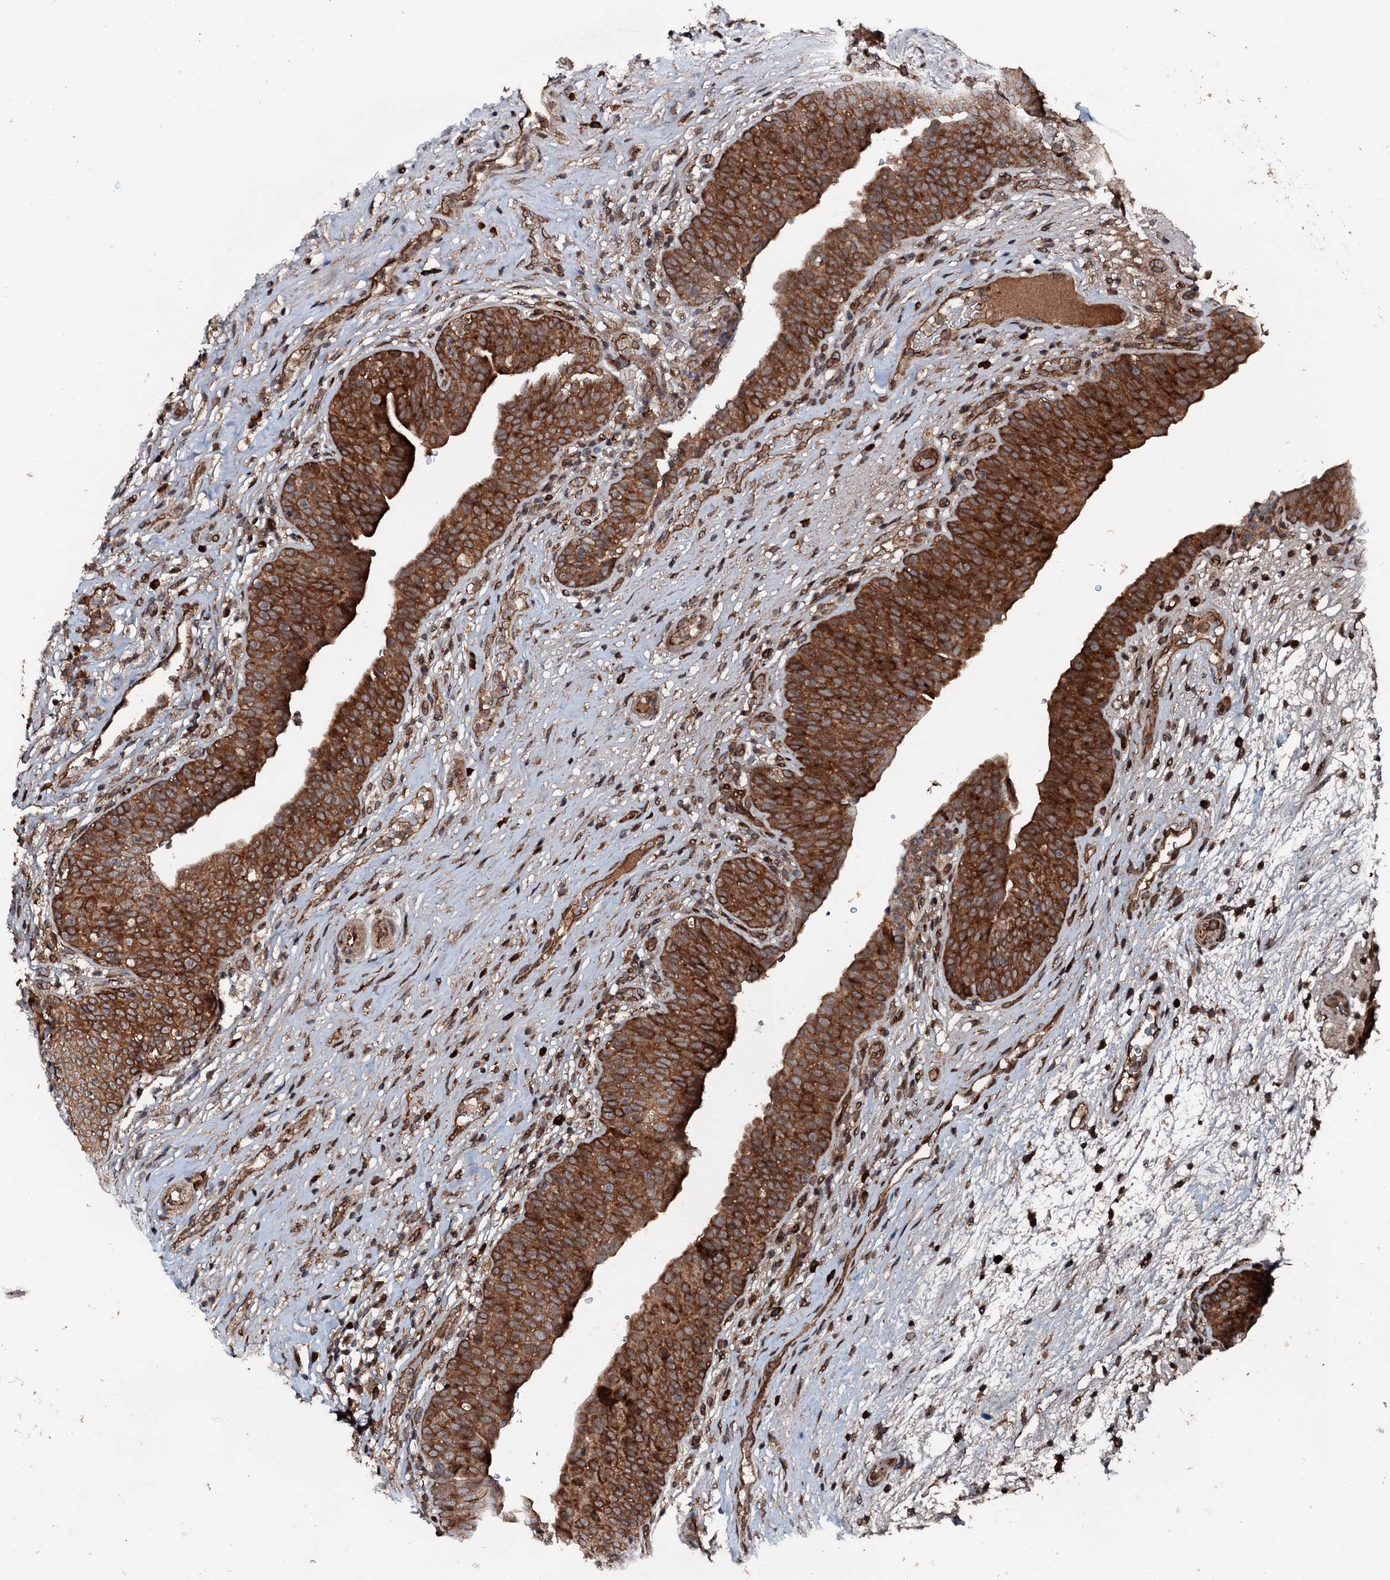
{"staining": {"intensity": "strong", "quantity": ">75%", "location": "cytoplasmic/membranous"}, "tissue": "urinary bladder", "cell_type": "Urothelial cells", "image_type": "normal", "snomed": [{"axis": "morphology", "description": "Normal tissue, NOS"}, {"axis": "topography", "description": "Urinary bladder"}], "caption": "DAB (3,3'-diaminobenzidine) immunohistochemical staining of unremarkable human urinary bladder exhibits strong cytoplasmic/membranous protein expression in approximately >75% of urothelial cells. Nuclei are stained in blue.", "gene": "FLYWCH1", "patient": {"sex": "male", "age": 71}}